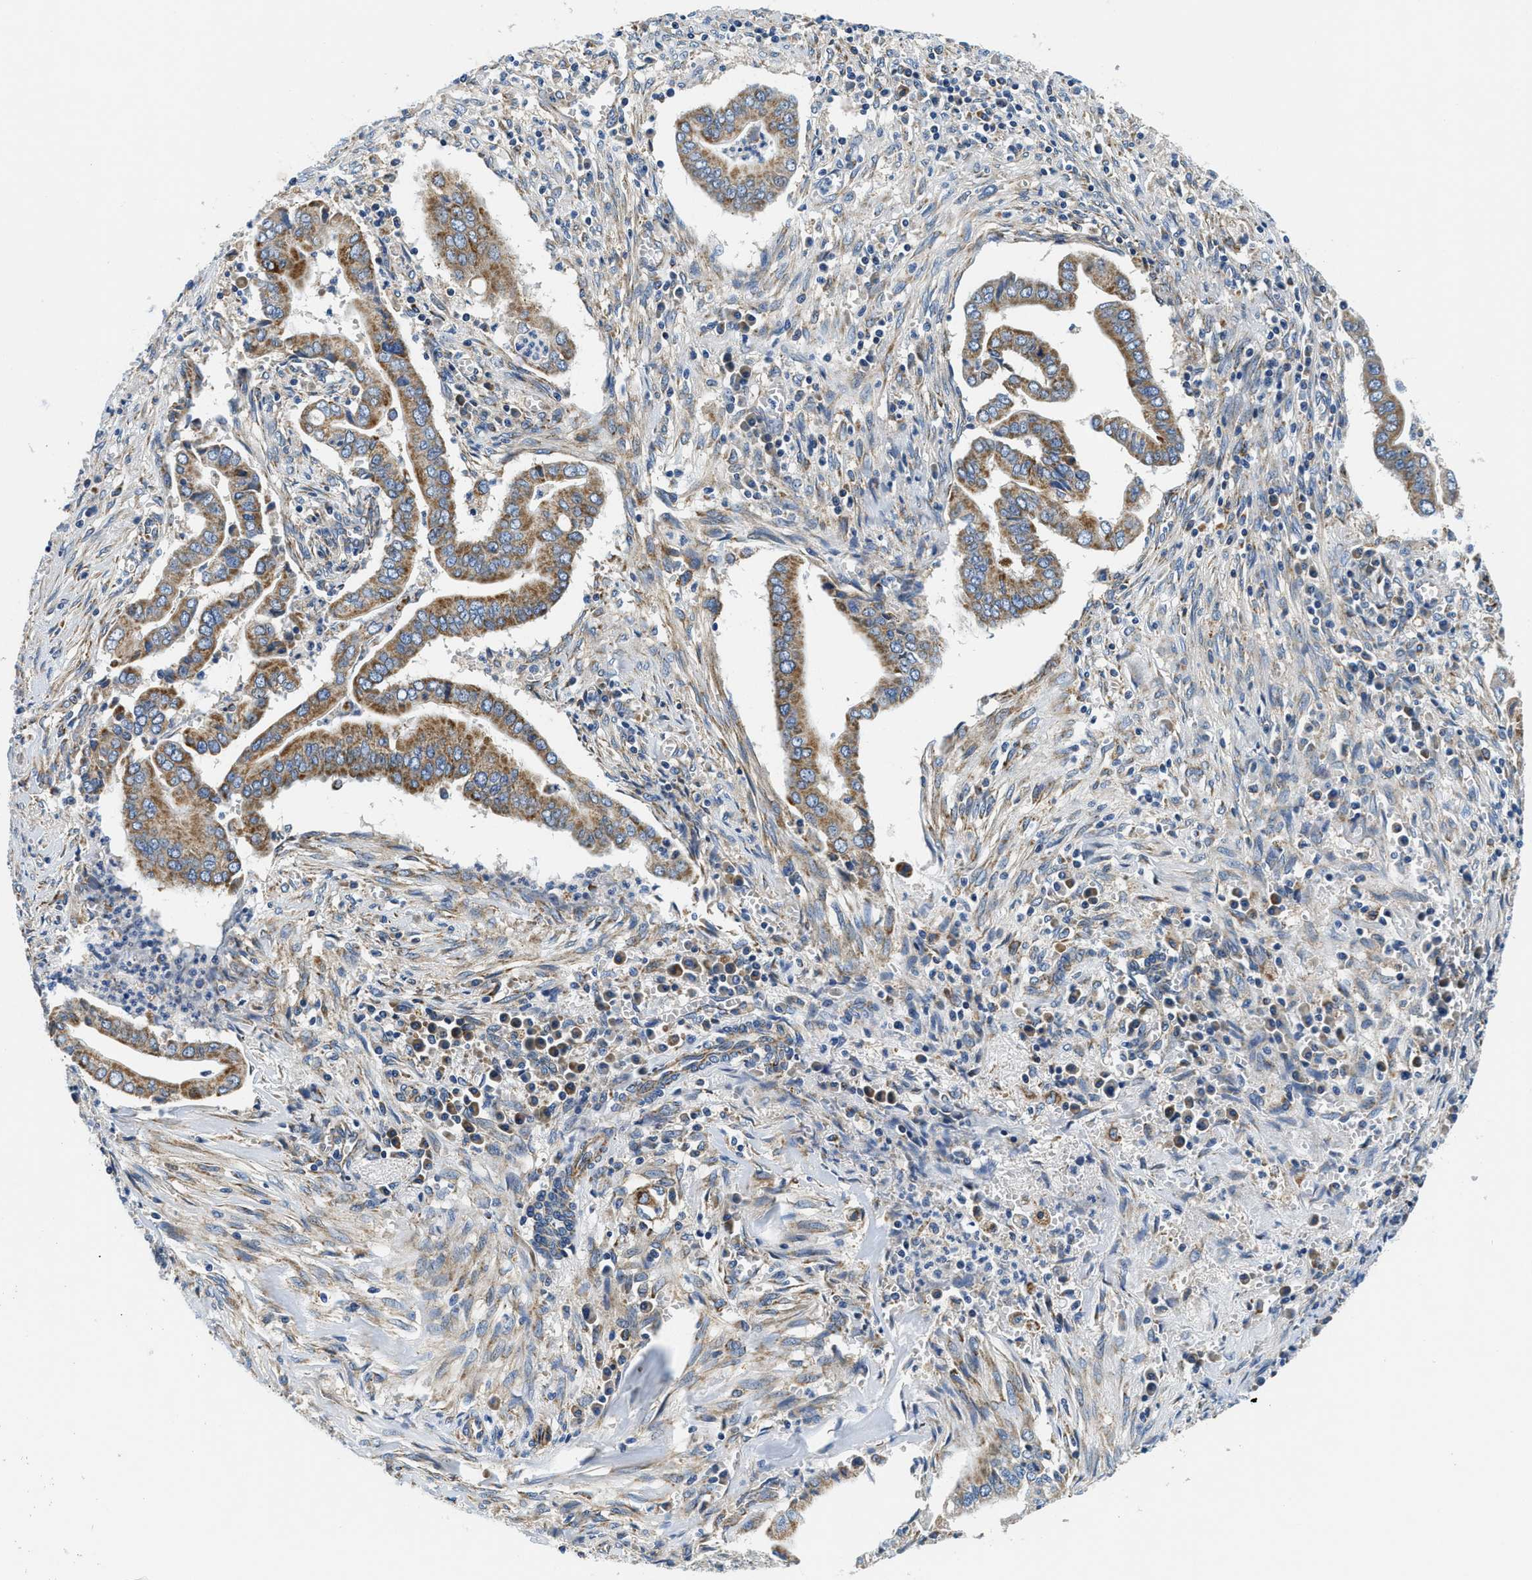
{"staining": {"intensity": "moderate", "quantity": ">75%", "location": "cytoplasmic/membranous"}, "tissue": "cervical cancer", "cell_type": "Tumor cells", "image_type": "cancer", "snomed": [{"axis": "morphology", "description": "Adenocarcinoma, NOS"}, {"axis": "topography", "description": "Cervix"}], "caption": "Protein staining of cervical cancer tissue displays moderate cytoplasmic/membranous staining in approximately >75% of tumor cells.", "gene": "SAMD4B", "patient": {"sex": "female", "age": 44}}